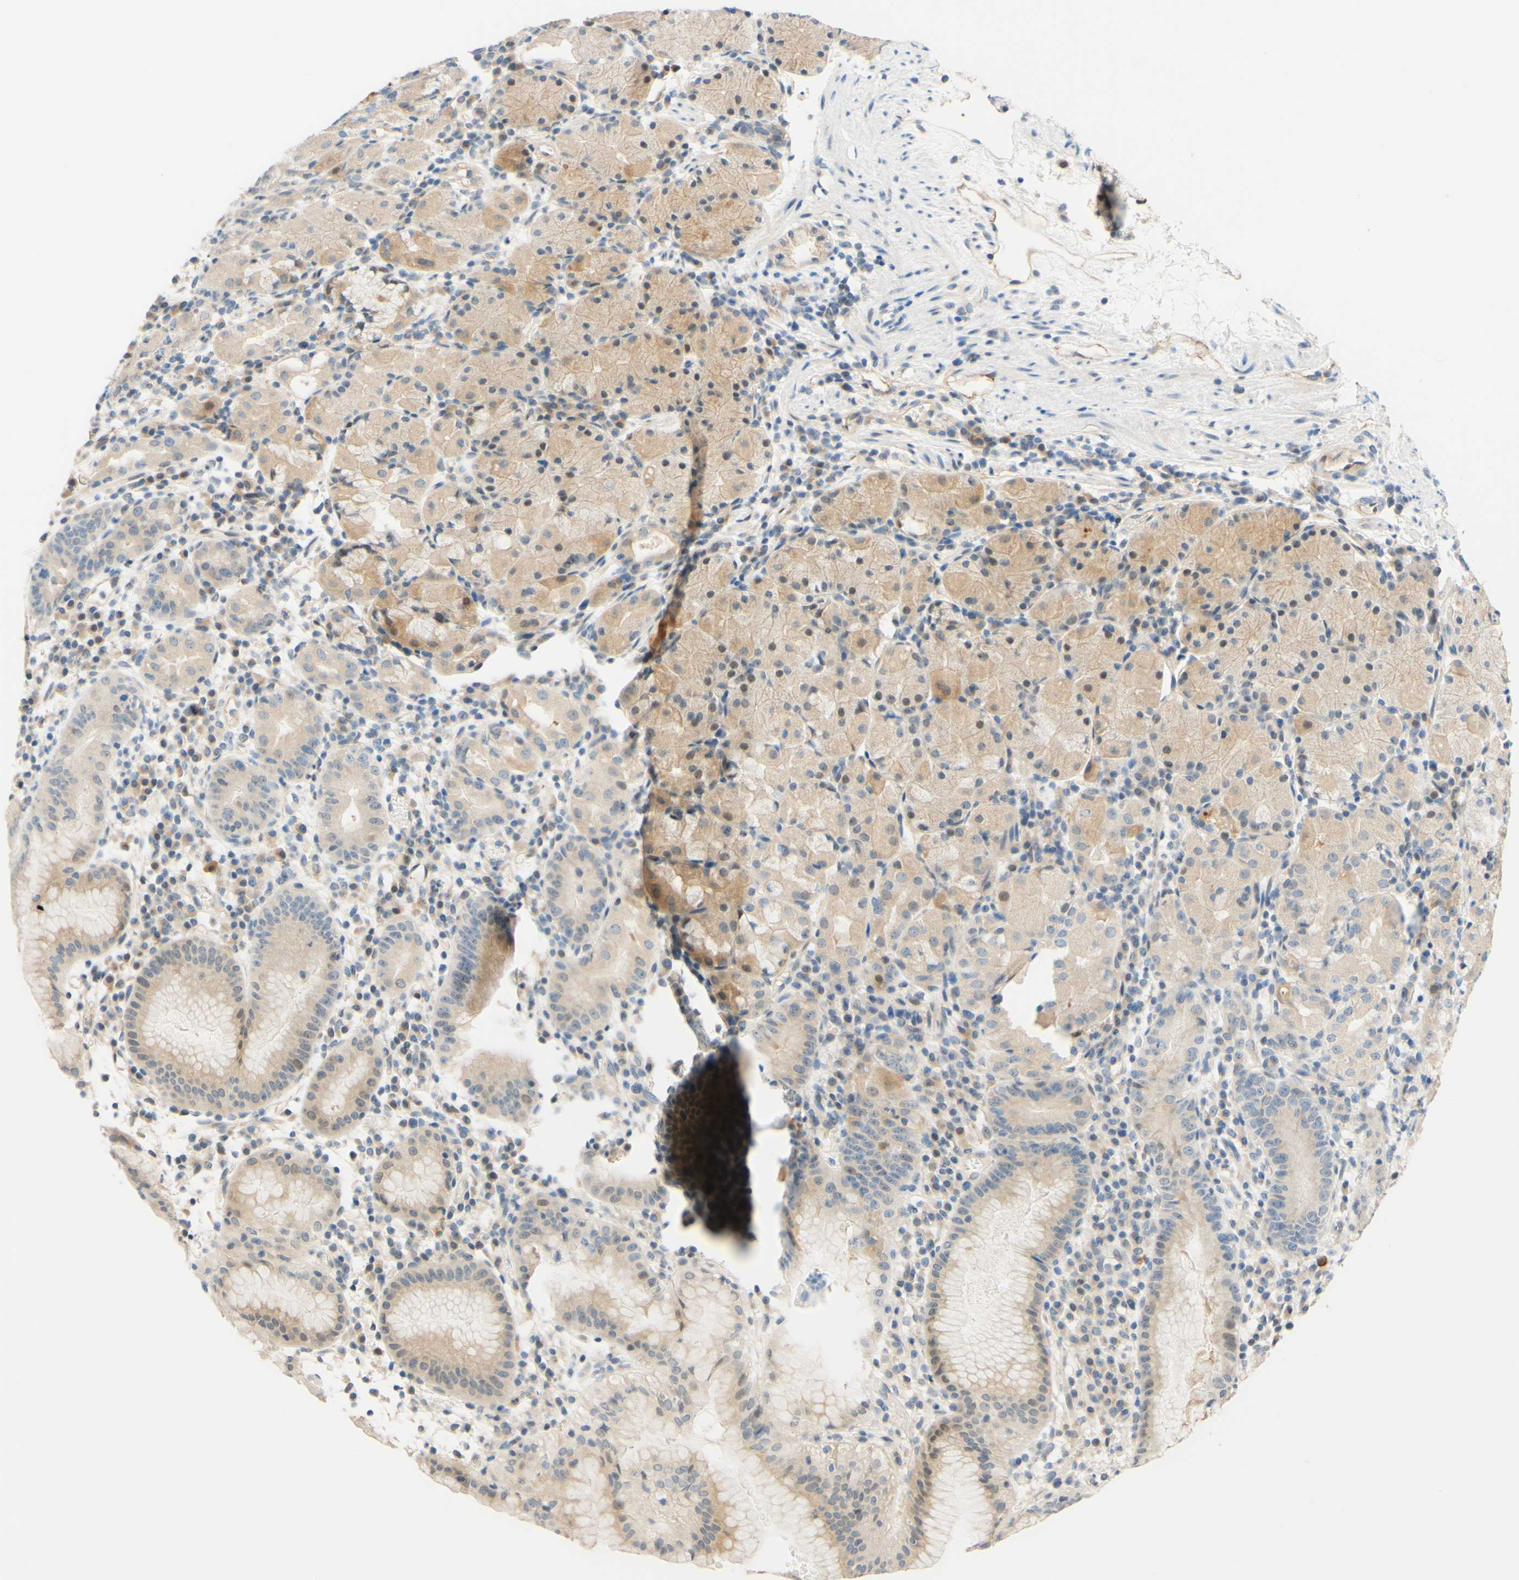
{"staining": {"intensity": "weak", "quantity": ">75%", "location": "cytoplasmic/membranous"}, "tissue": "stomach", "cell_type": "Glandular cells", "image_type": "normal", "snomed": [{"axis": "morphology", "description": "Normal tissue, NOS"}, {"axis": "topography", "description": "Stomach"}, {"axis": "topography", "description": "Stomach, lower"}], "caption": "DAB immunohistochemical staining of unremarkable human stomach reveals weak cytoplasmic/membranous protein positivity in approximately >75% of glandular cells.", "gene": "C2CD2L", "patient": {"sex": "female", "age": 75}}